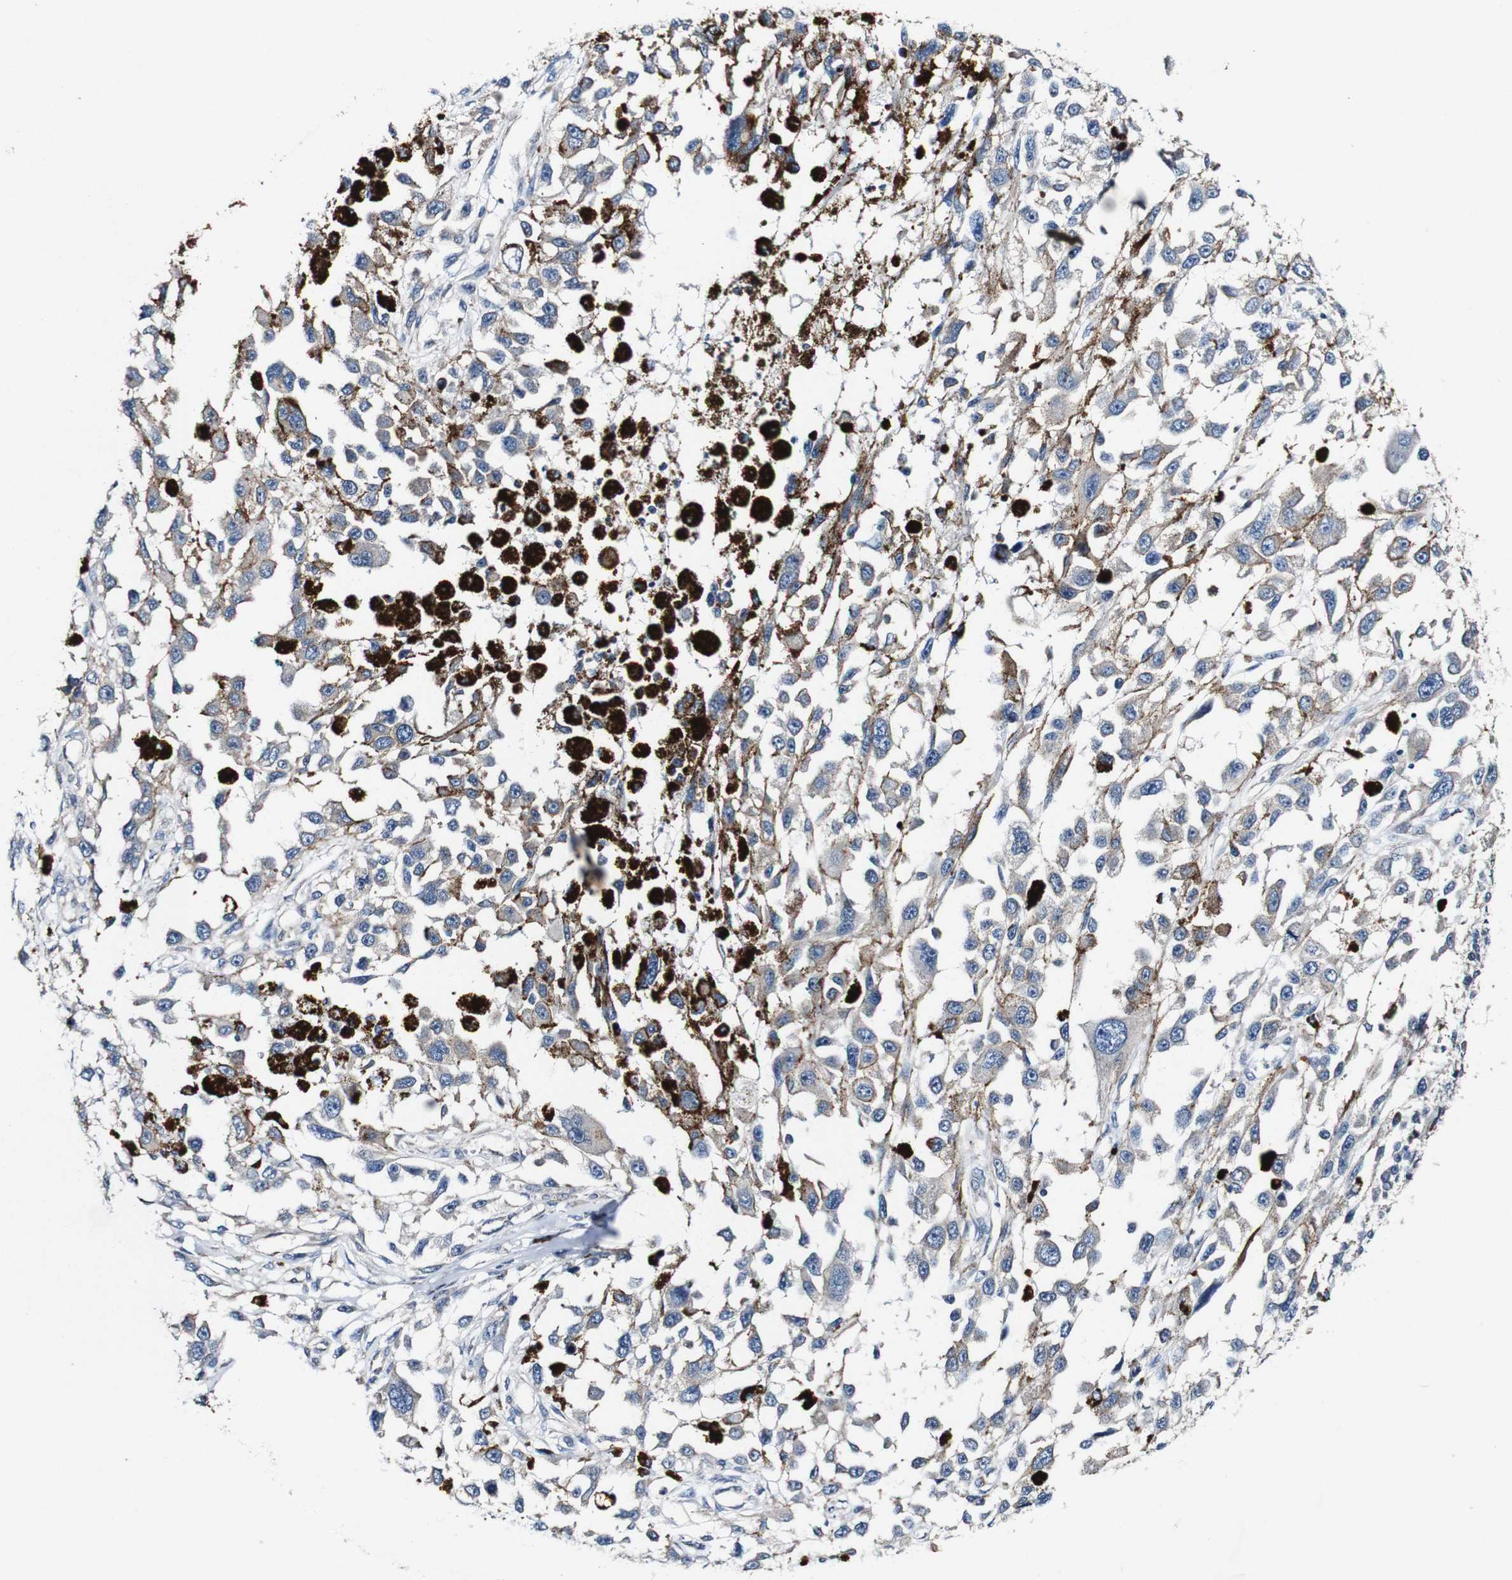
{"staining": {"intensity": "negative", "quantity": "none", "location": "none"}, "tissue": "melanoma", "cell_type": "Tumor cells", "image_type": "cancer", "snomed": [{"axis": "morphology", "description": "Malignant melanoma, Metastatic site"}, {"axis": "topography", "description": "Lymph node"}], "caption": "Histopathology image shows no significant protein expression in tumor cells of malignant melanoma (metastatic site).", "gene": "GRAMD1A", "patient": {"sex": "male", "age": 59}}